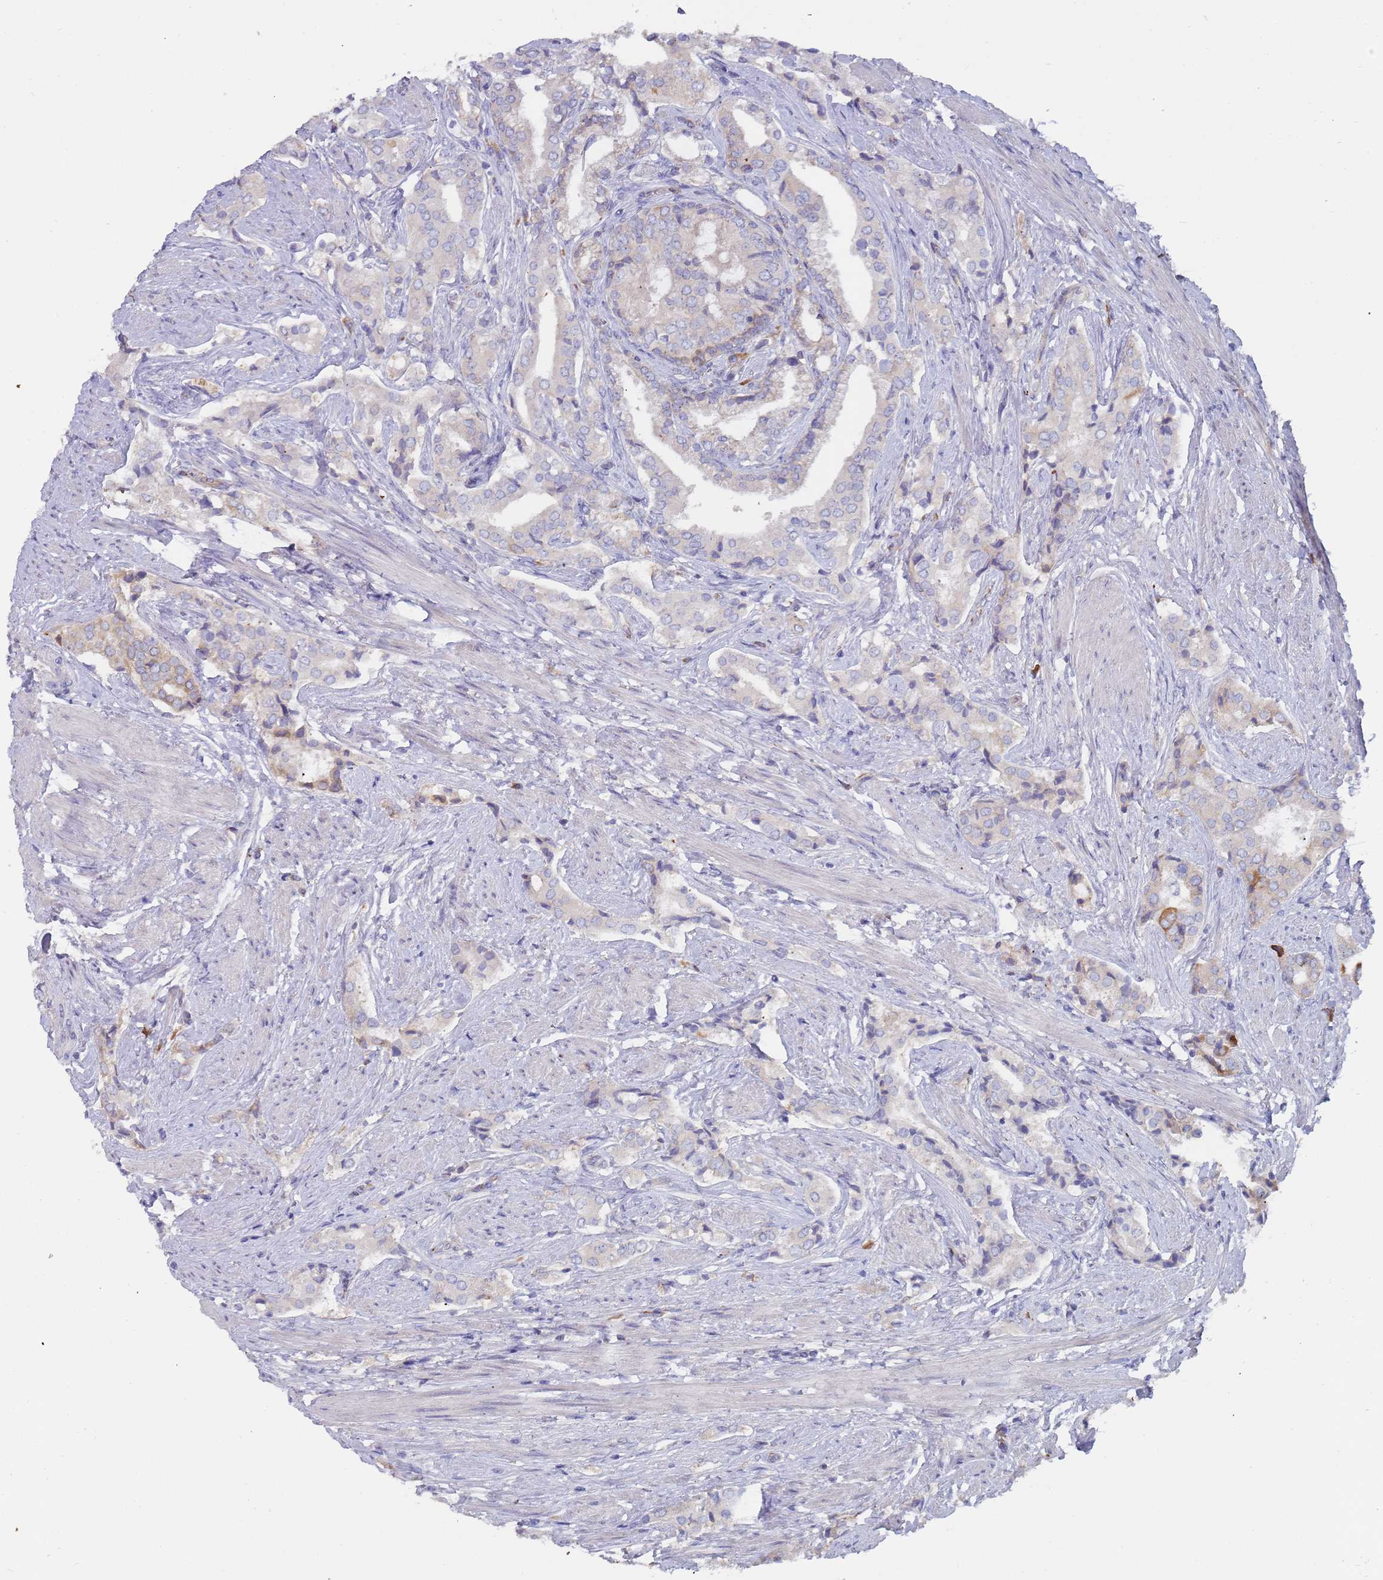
{"staining": {"intensity": "weak", "quantity": "<25%", "location": "cytoplasmic/membranous"}, "tissue": "prostate cancer", "cell_type": "Tumor cells", "image_type": "cancer", "snomed": [{"axis": "morphology", "description": "Adenocarcinoma, High grade"}, {"axis": "topography", "description": "Prostate"}], "caption": "Human prostate cancer stained for a protein using immunohistochemistry shows no expression in tumor cells.", "gene": "ZNF844", "patient": {"sex": "male", "age": 71}}